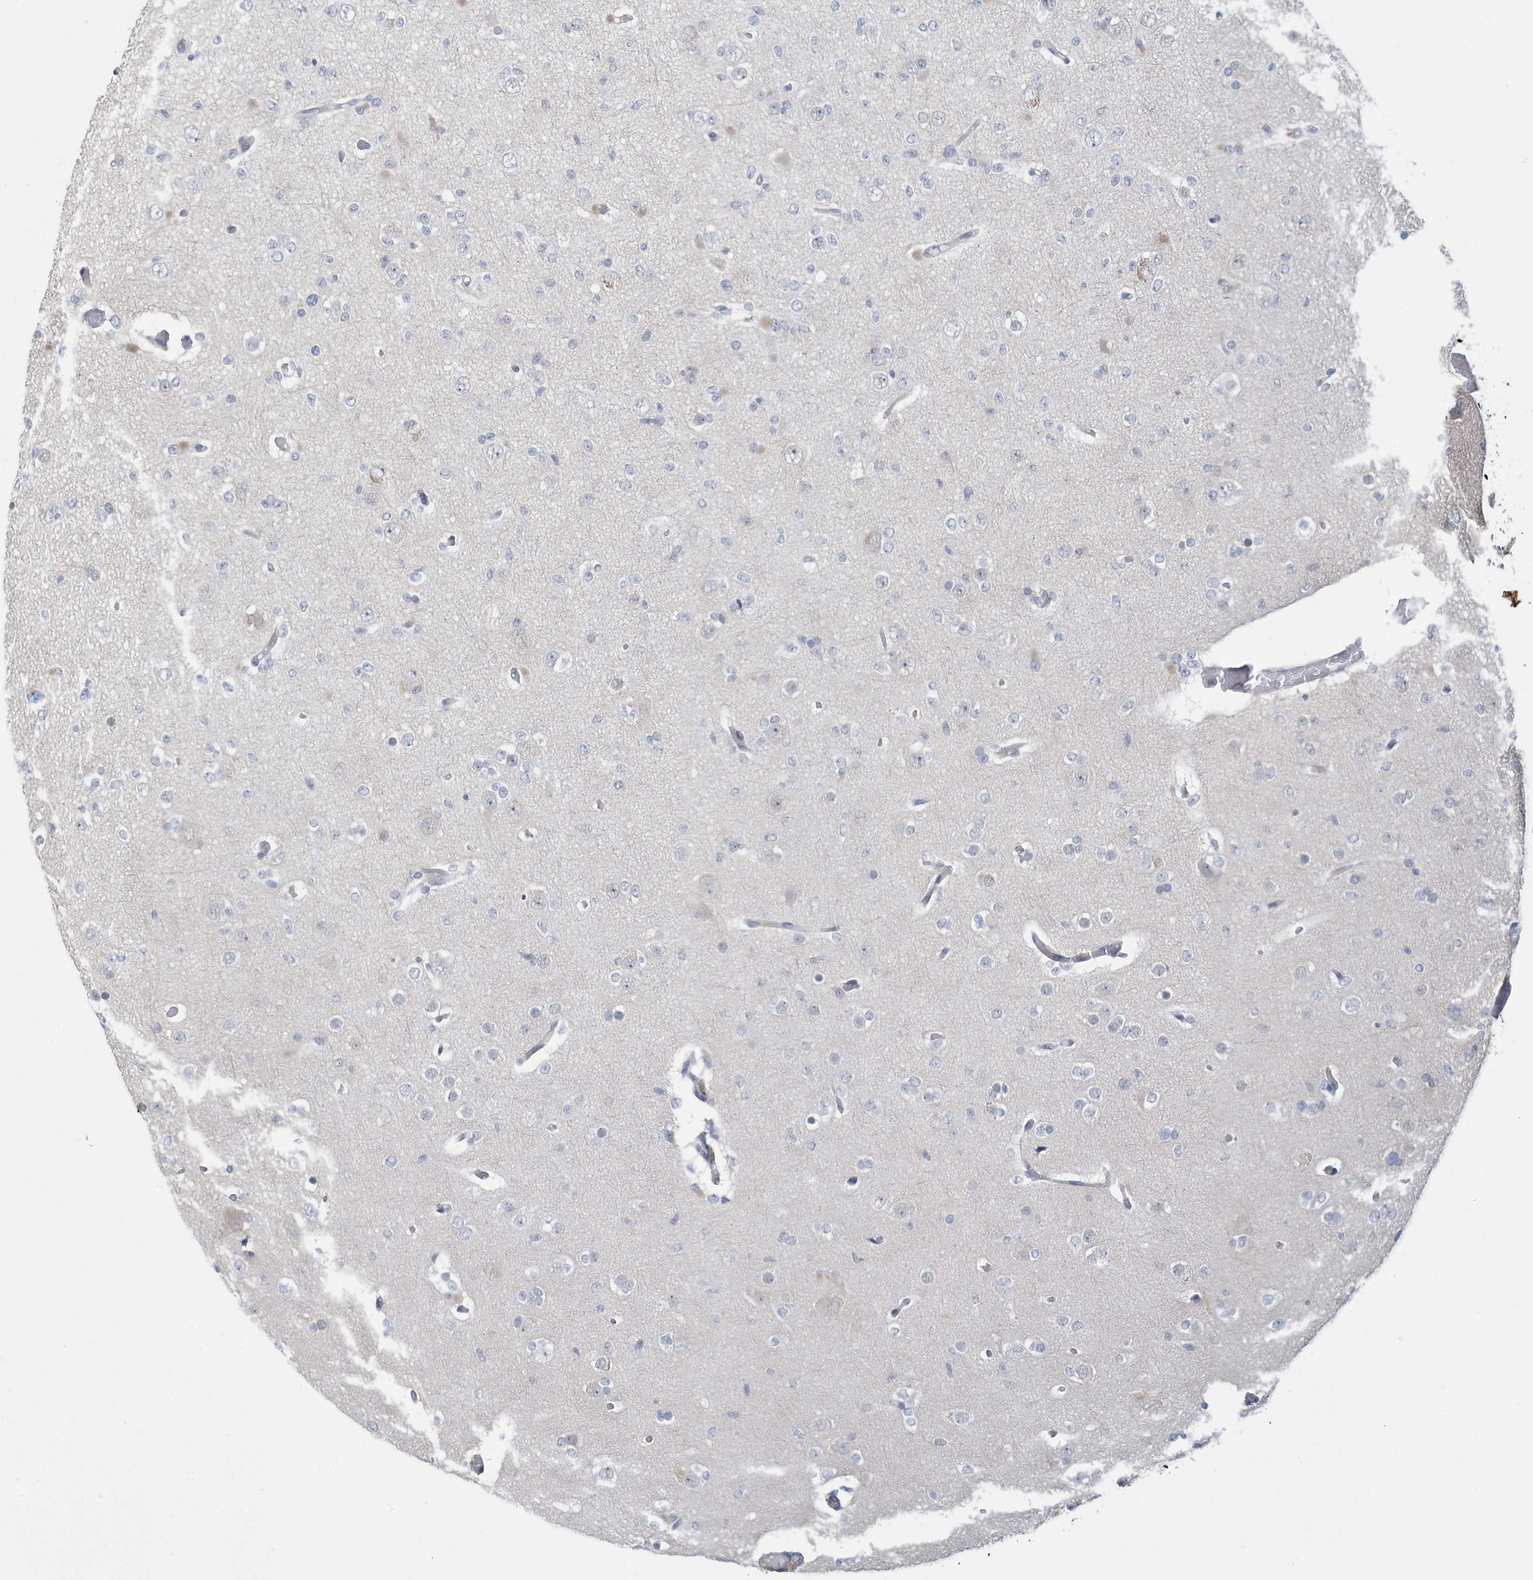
{"staining": {"intensity": "negative", "quantity": "none", "location": "none"}, "tissue": "glioma", "cell_type": "Tumor cells", "image_type": "cancer", "snomed": [{"axis": "morphology", "description": "Glioma, malignant, Low grade"}, {"axis": "topography", "description": "Brain"}], "caption": "A photomicrograph of human glioma is negative for staining in tumor cells.", "gene": "ZNF654", "patient": {"sex": "female", "age": 22}}